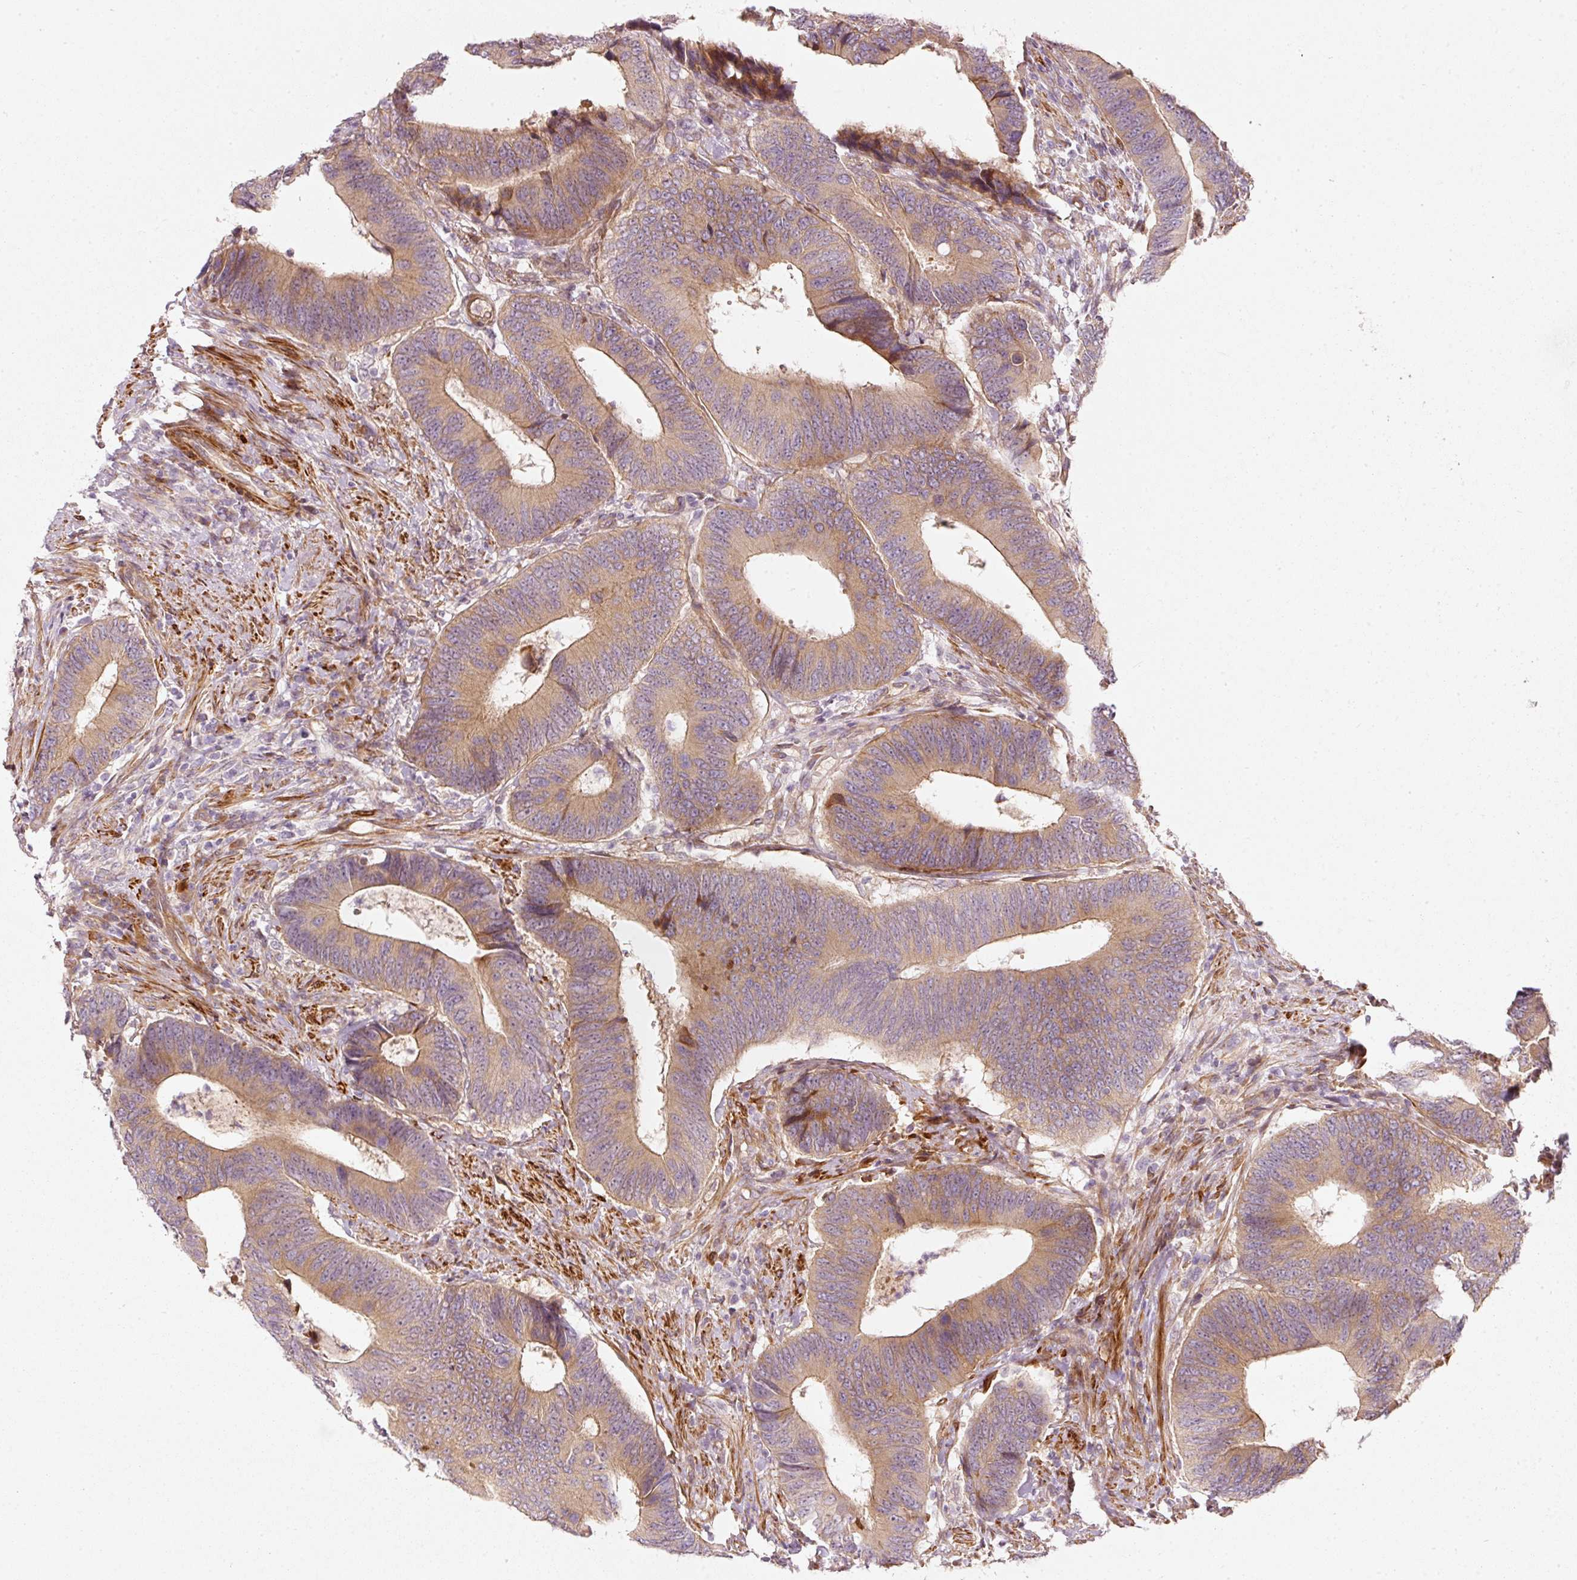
{"staining": {"intensity": "moderate", "quantity": ">75%", "location": "cytoplasmic/membranous"}, "tissue": "colorectal cancer", "cell_type": "Tumor cells", "image_type": "cancer", "snomed": [{"axis": "morphology", "description": "Adenocarcinoma, NOS"}, {"axis": "topography", "description": "Colon"}], "caption": "Colorectal adenocarcinoma stained with a brown dye exhibits moderate cytoplasmic/membranous positive positivity in about >75% of tumor cells.", "gene": "KCNQ1", "patient": {"sex": "male", "age": 87}}